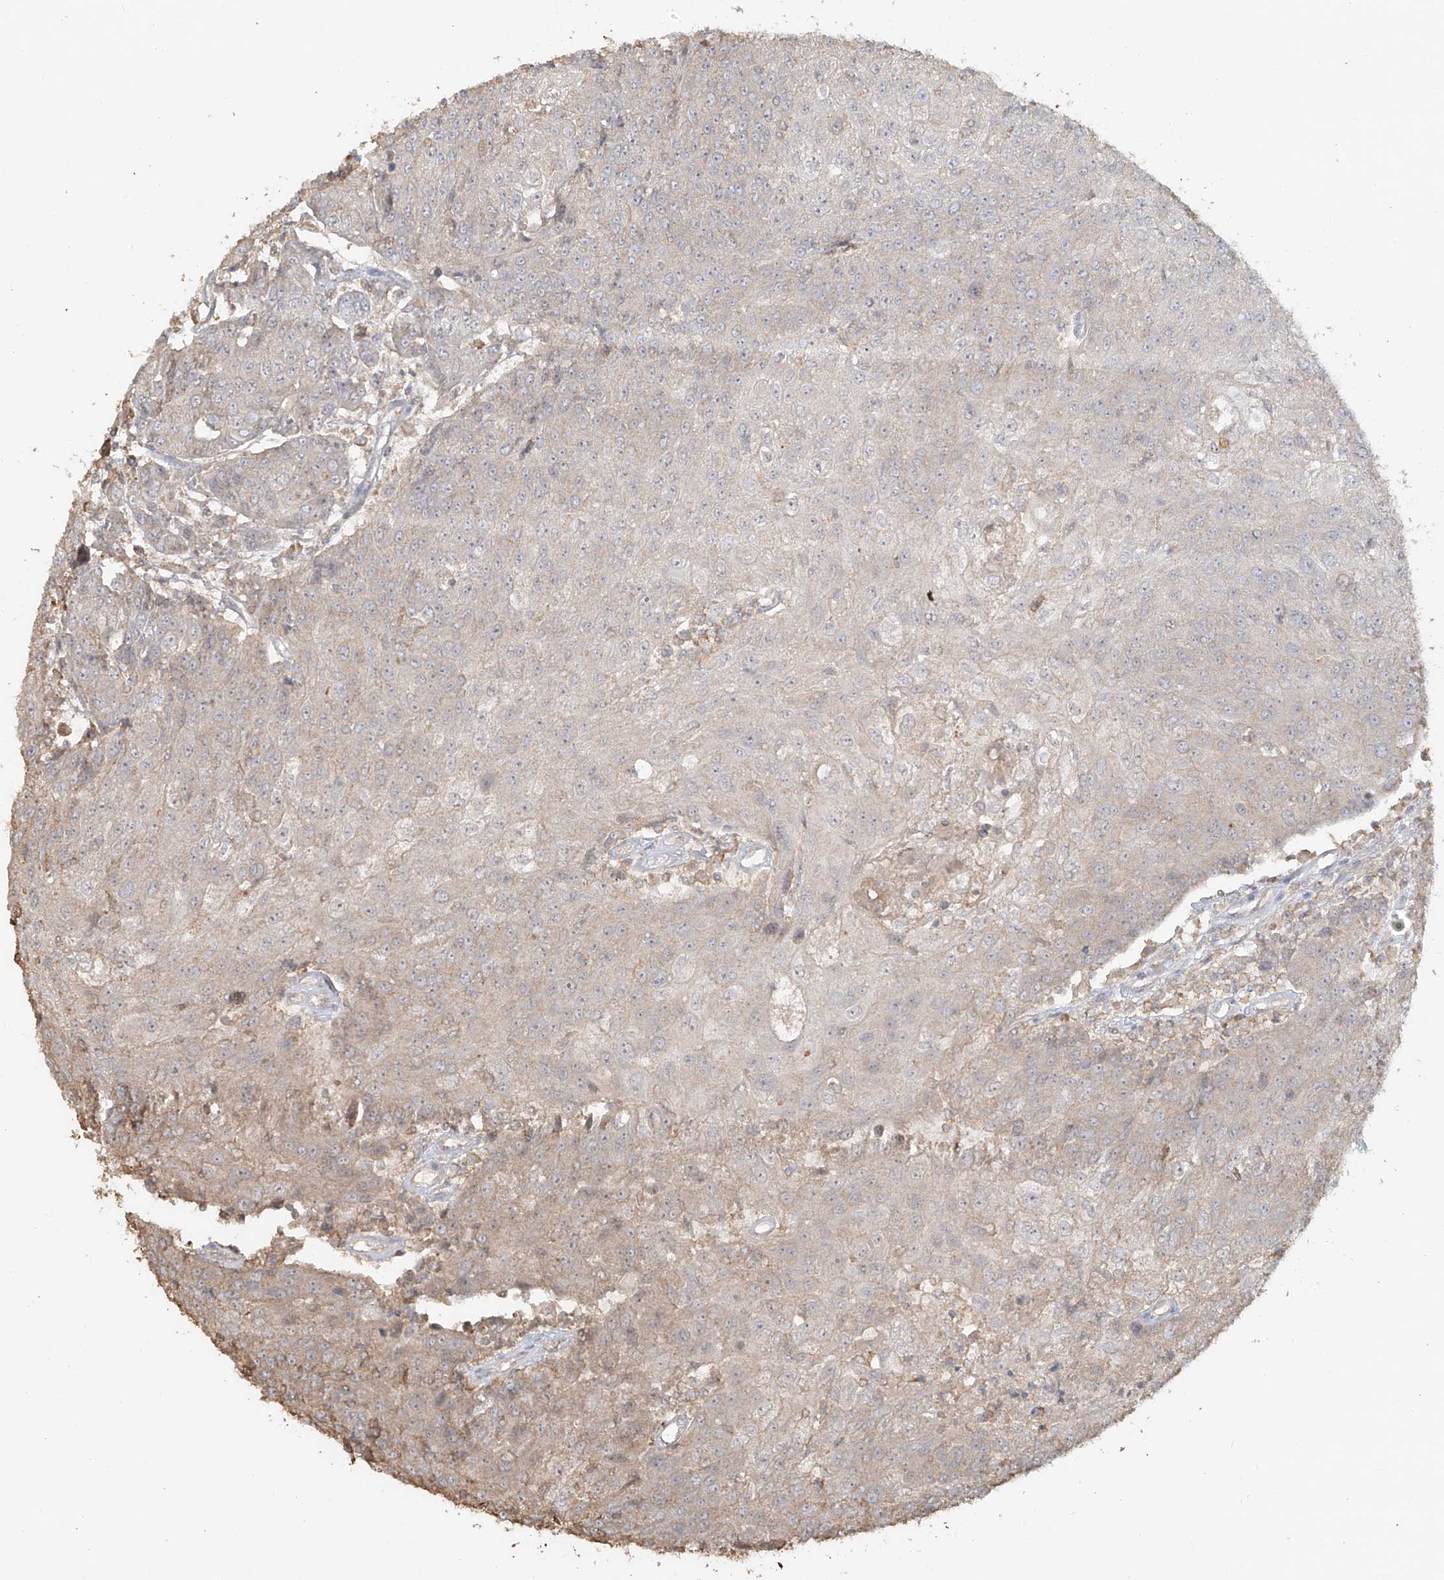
{"staining": {"intensity": "weak", "quantity": "<25%", "location": "cytoplasmic/membranous"}, "tissue": "urothelial cancer", "cell_type": "Tumor cells", "image_type": "cancer", "snomed": [{"axis": "morphology", "description": "Urothelial carcinoma, High grade"}, {"axis": "topography", "description": "Urinary bladder"}], "caption": "Human urothelial carcinoma (high-grade) stained for a protein using immunohistochemistry demonstrates no positivity in tumor cells.", "gene": "NPHS1", "patient": {"sex": "female", "age": 85}}